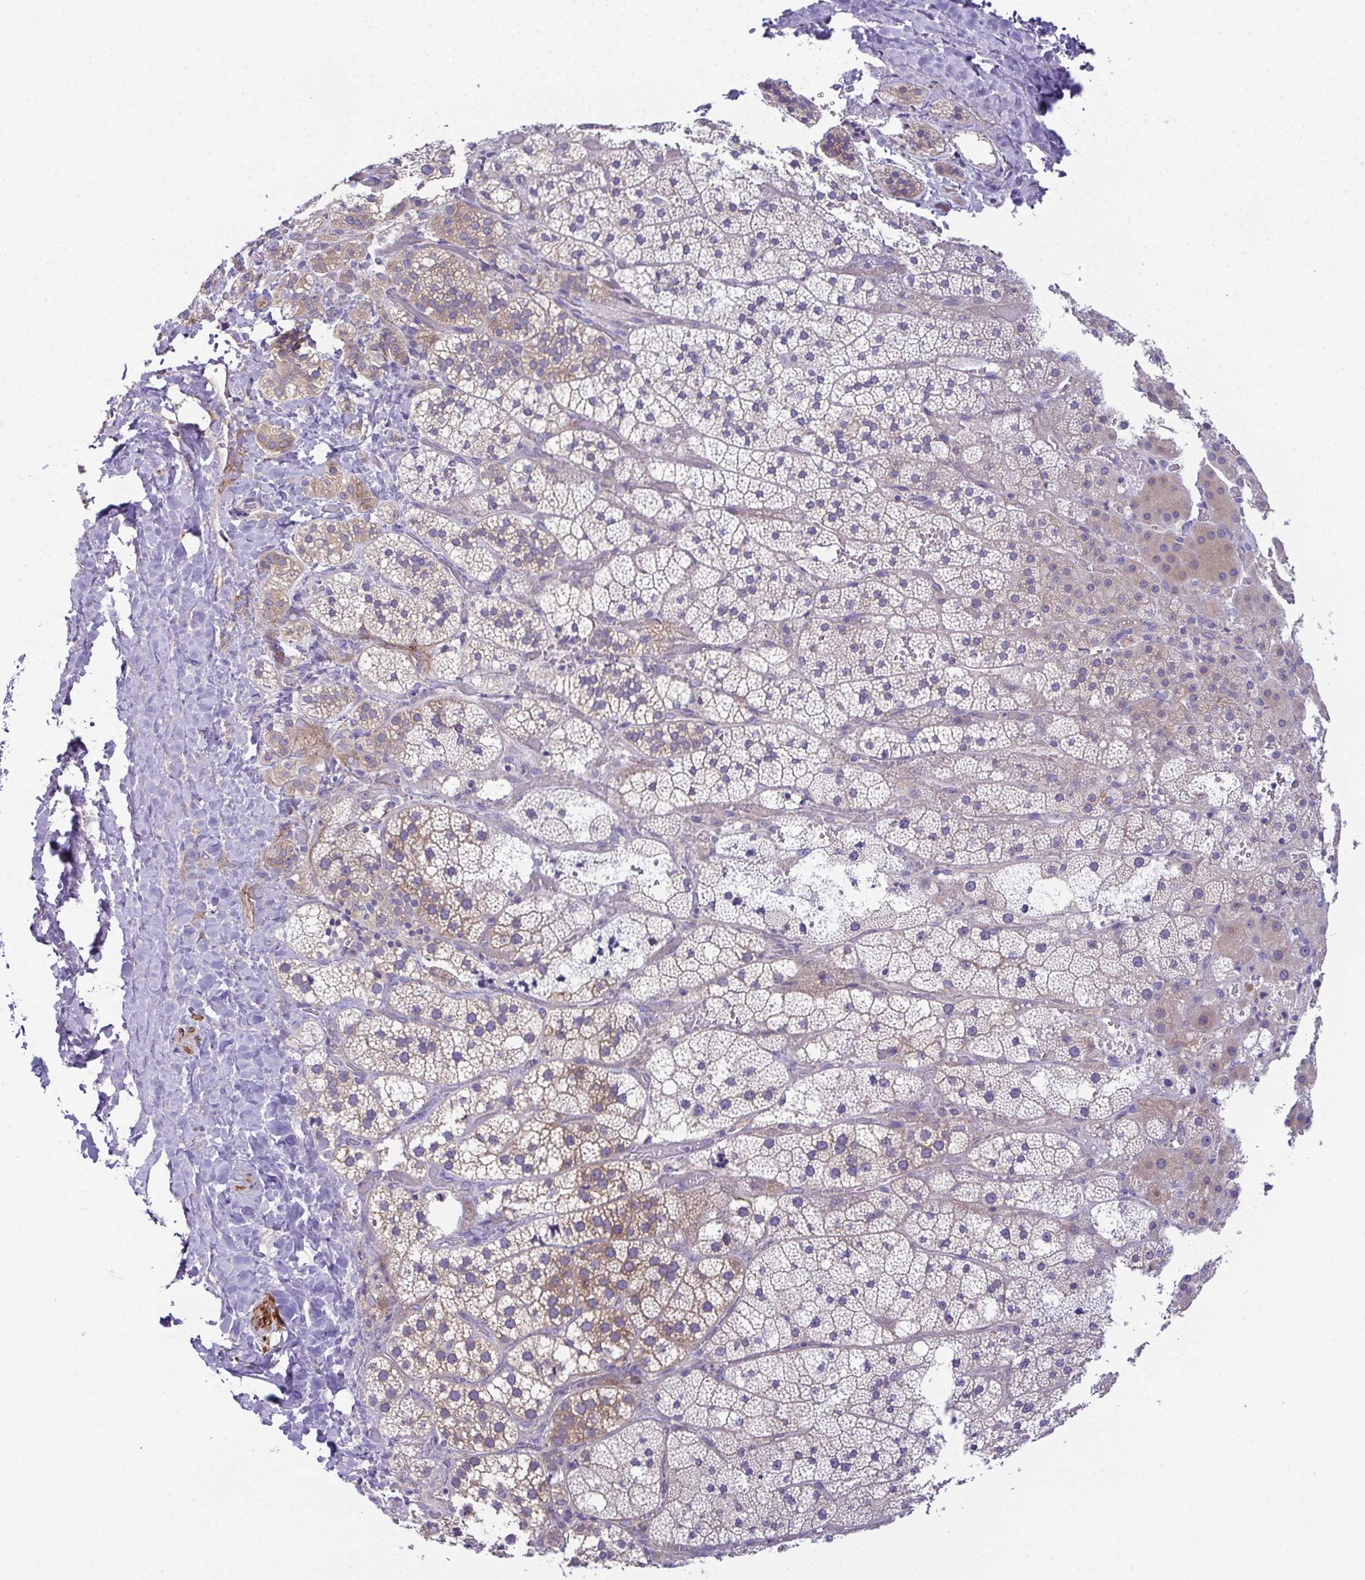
{"staining": {"intensity": "weak", "quantity": "<25%", "location": "cytoplasmic/membranous"}, "tissue": "adrenal gland", "cell_type": "Glandular cells", "image_type": "normal", "snomed": [{"axis": "morphology", "description": "Normal tissue, NOS"}, {"axis": "topography", "description": "Adrenal gland"}], "caption": "Adrenal gland stained for a protein using IHC reveals no staining glandular cells.", "gene": "CFAP97D1", "patient": {"sex": "male", "age": 53}}